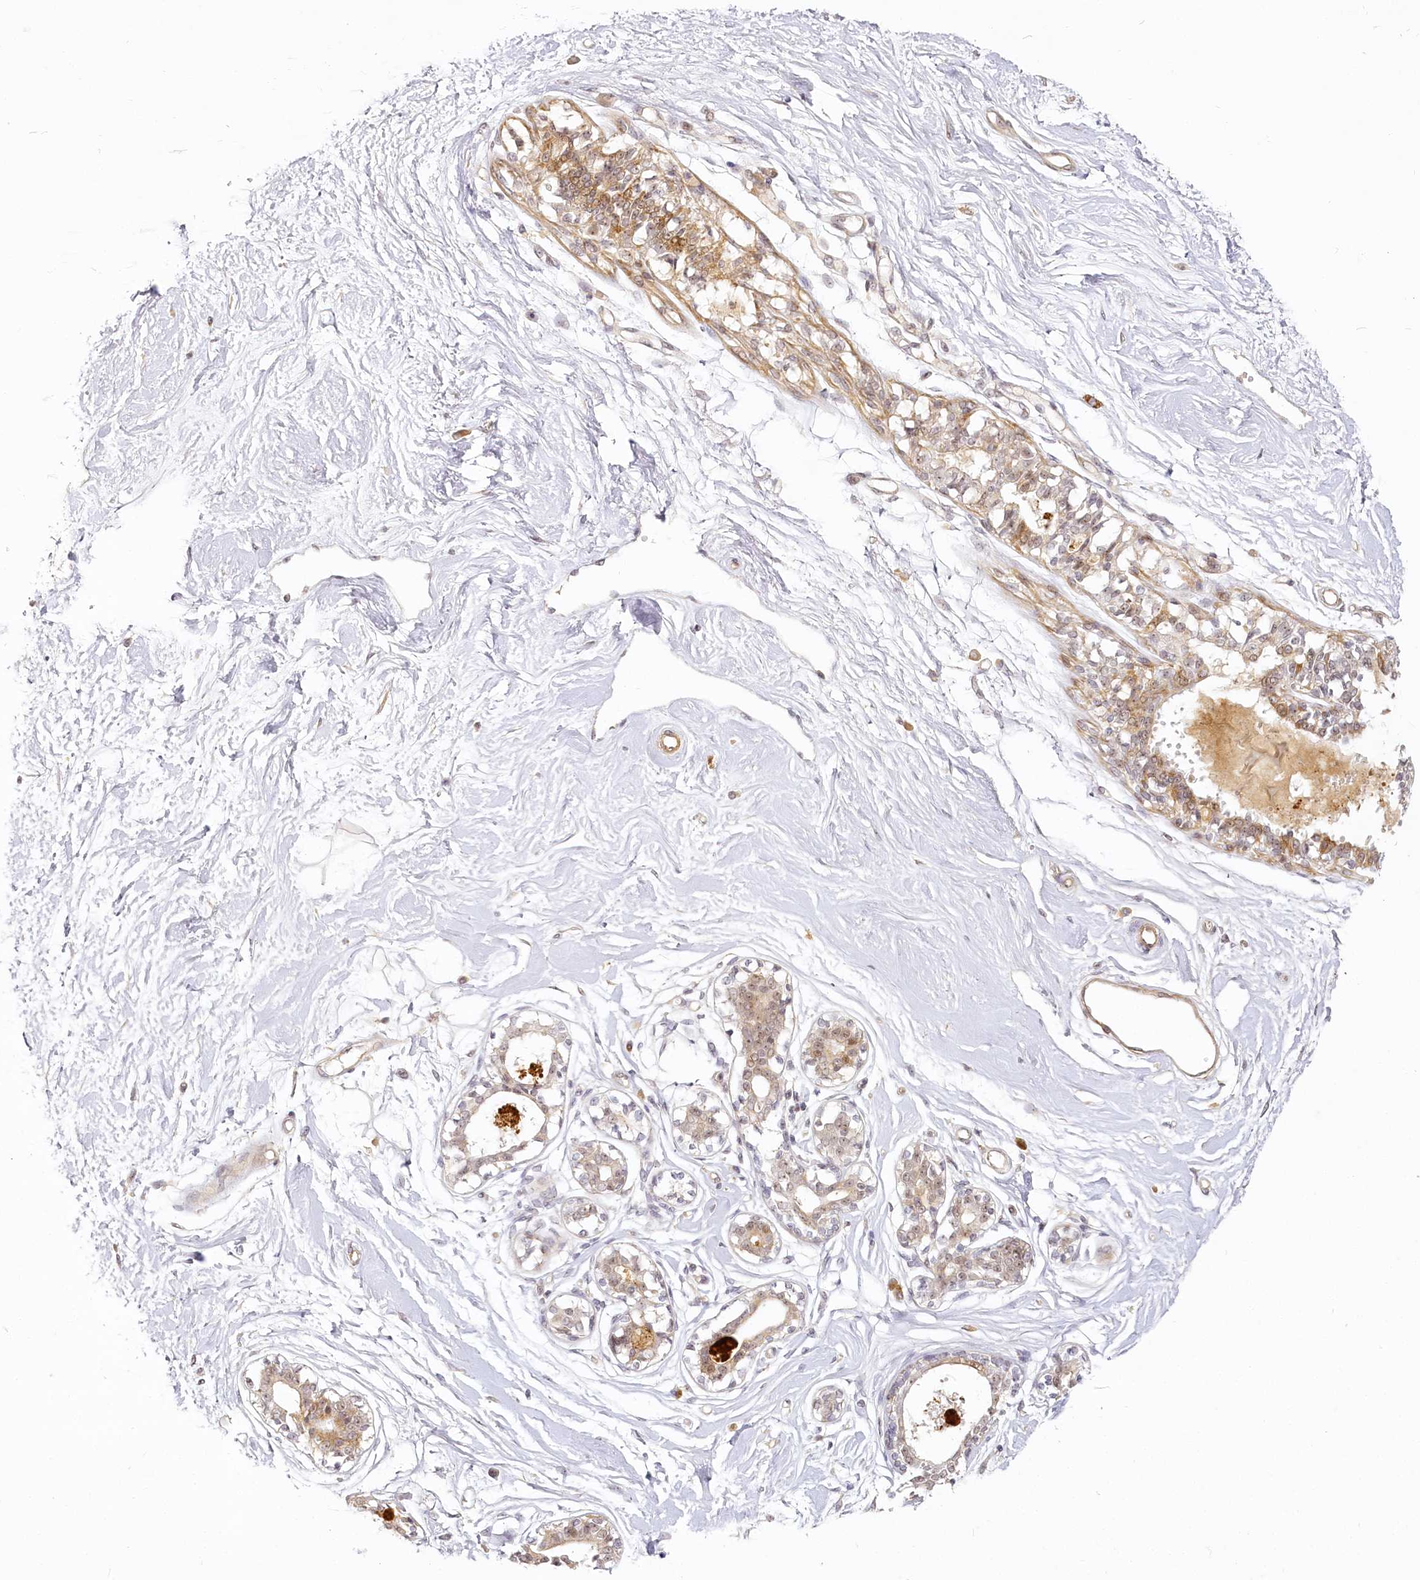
{"staining": {"intensity": "negative", "quantity": "none", "location": "none"}, "tissue": "breast", "cell_type": "Adipocytes", "image_type": "normal", "snomed": [{"axis": "morphology", "description": "Normal tissue, NOS"}, {"axis": "topography", "description": "Breast"}], "caption": "Immunohistochemical staining of normal breast shows no significant staining in adipocytes.", "gene": "EXOSC7", "patient": {"sex": "female", "age": 45}}